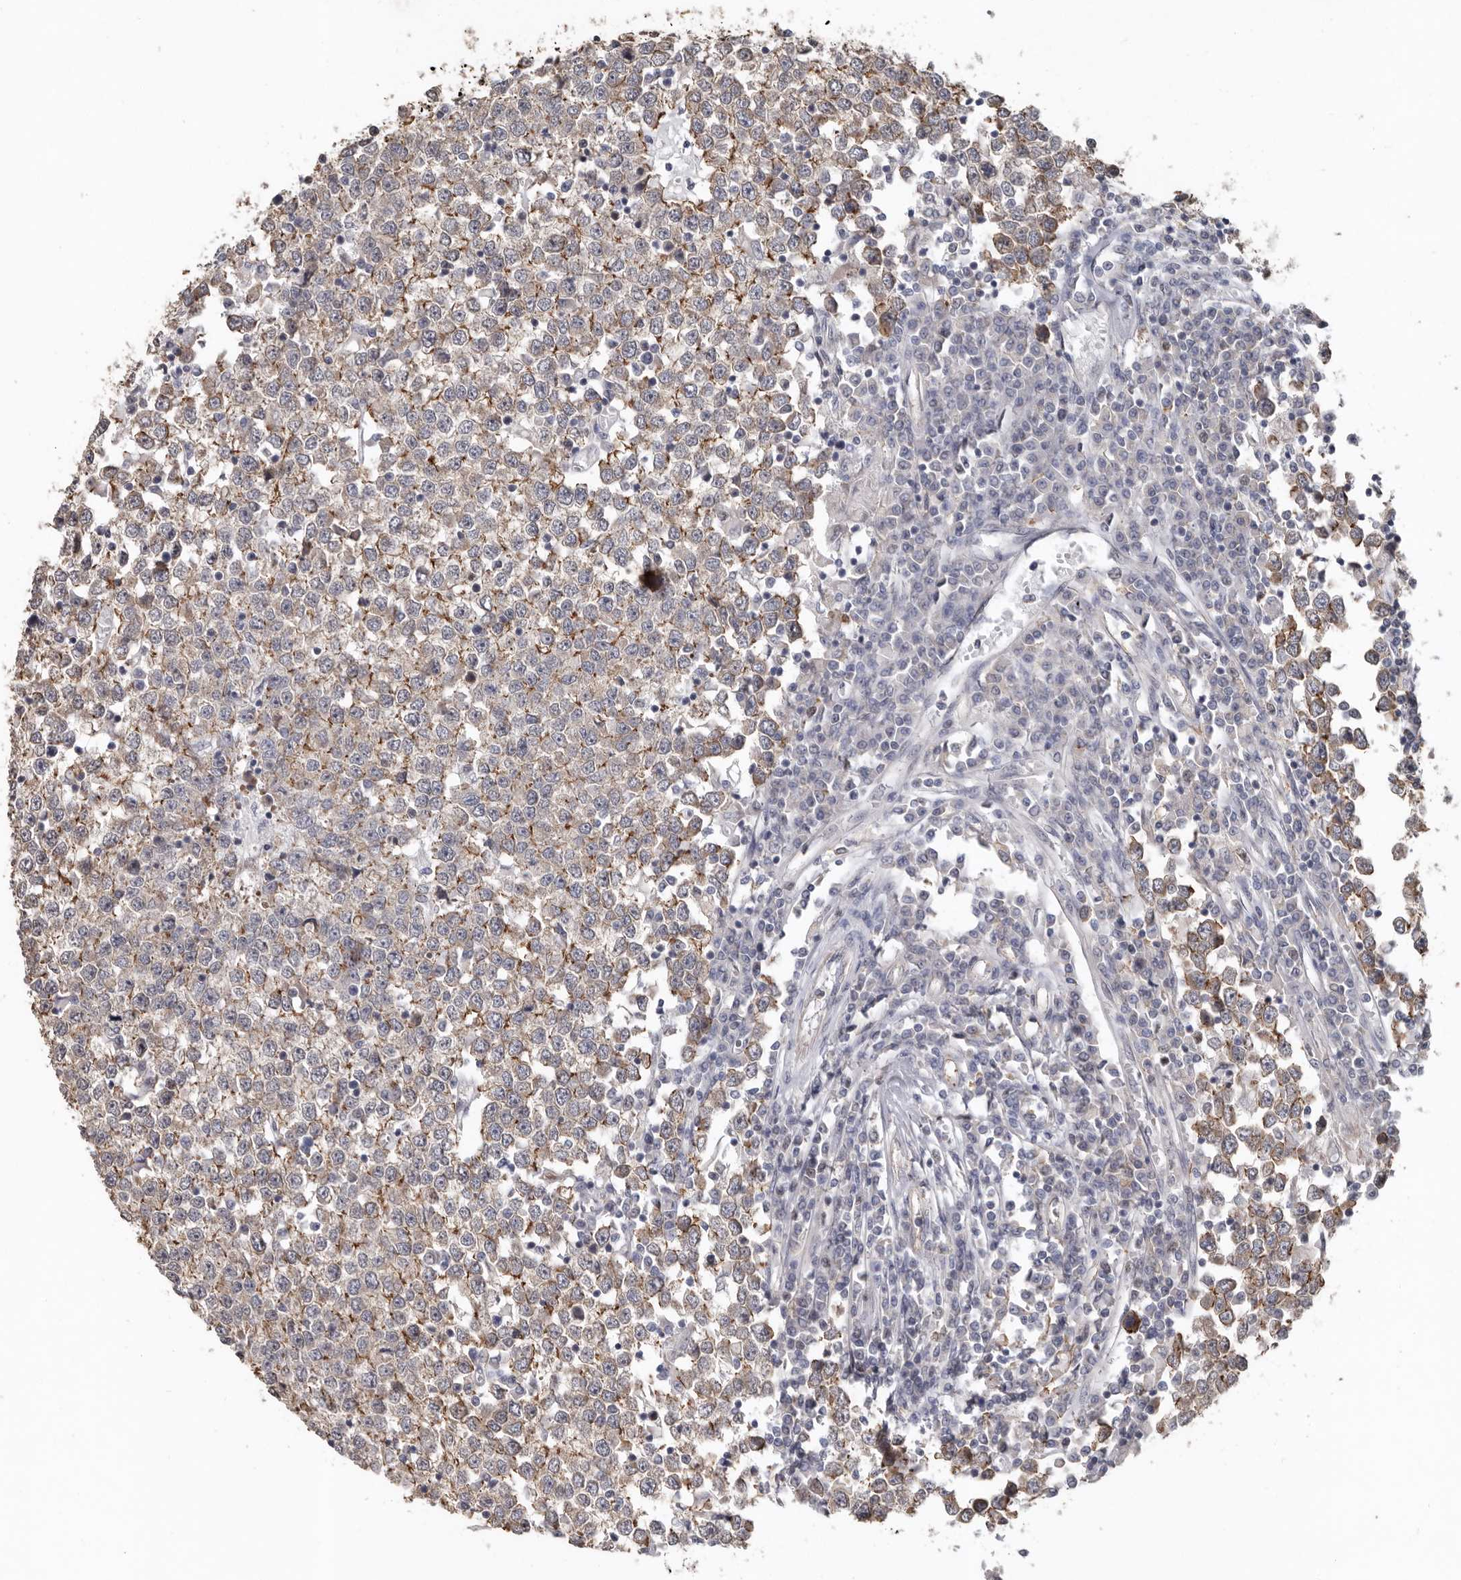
{"staining": {"intensity": "weak", "quantity": "<25%", "location": "cytoplasmic/membranous"}, "tissue": "testis cancer", "cell_type": "Tumor cells", "image_type": "cancer", "snomed": [{"axis": "morphology", "description": "Seminoma, NOS"}, {"axis": "topography", "description": "Testis"}], "caption": "IHC of testis cancer shows no staining in tumor cells.", "gene": "LRGUK", "patient": {"sex": "male", "age": 65}}